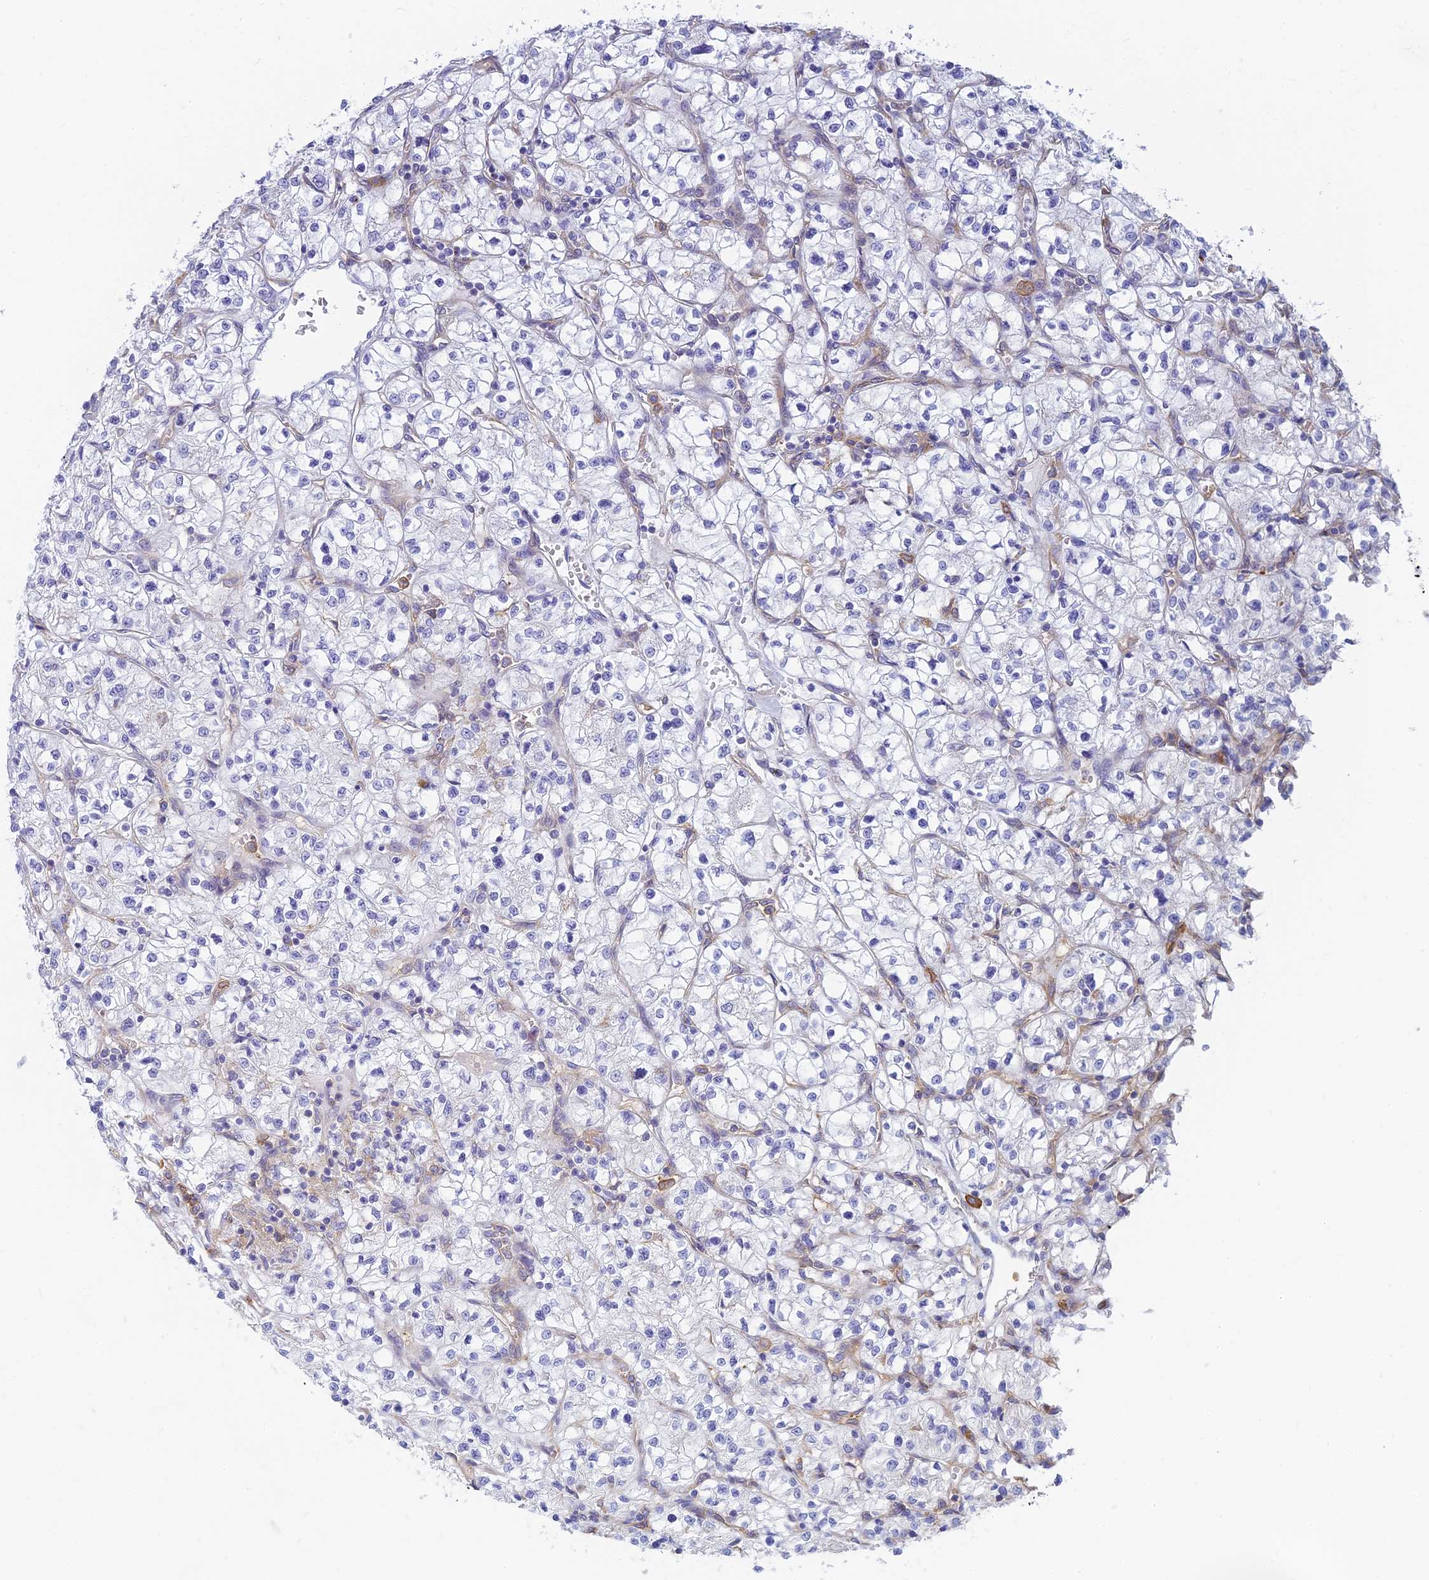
{"staining": {"intensity": "negative", "quantity": "none", "location": "none"}, "tissue": "renal cancer", "cell_type": "Tumor cells", "image_type": "cancer", "snomed": [{"axis": "morphology", "description": "Adenocarcinoma, NOS"}, {"axis": "topography", "description": "Kidney"}], "caption": "Micrograph shows no protein staining in tumor cells of renal cancer tissue.", "gene": "STRN4", "patient": {"sex": "female", "age": 64}}